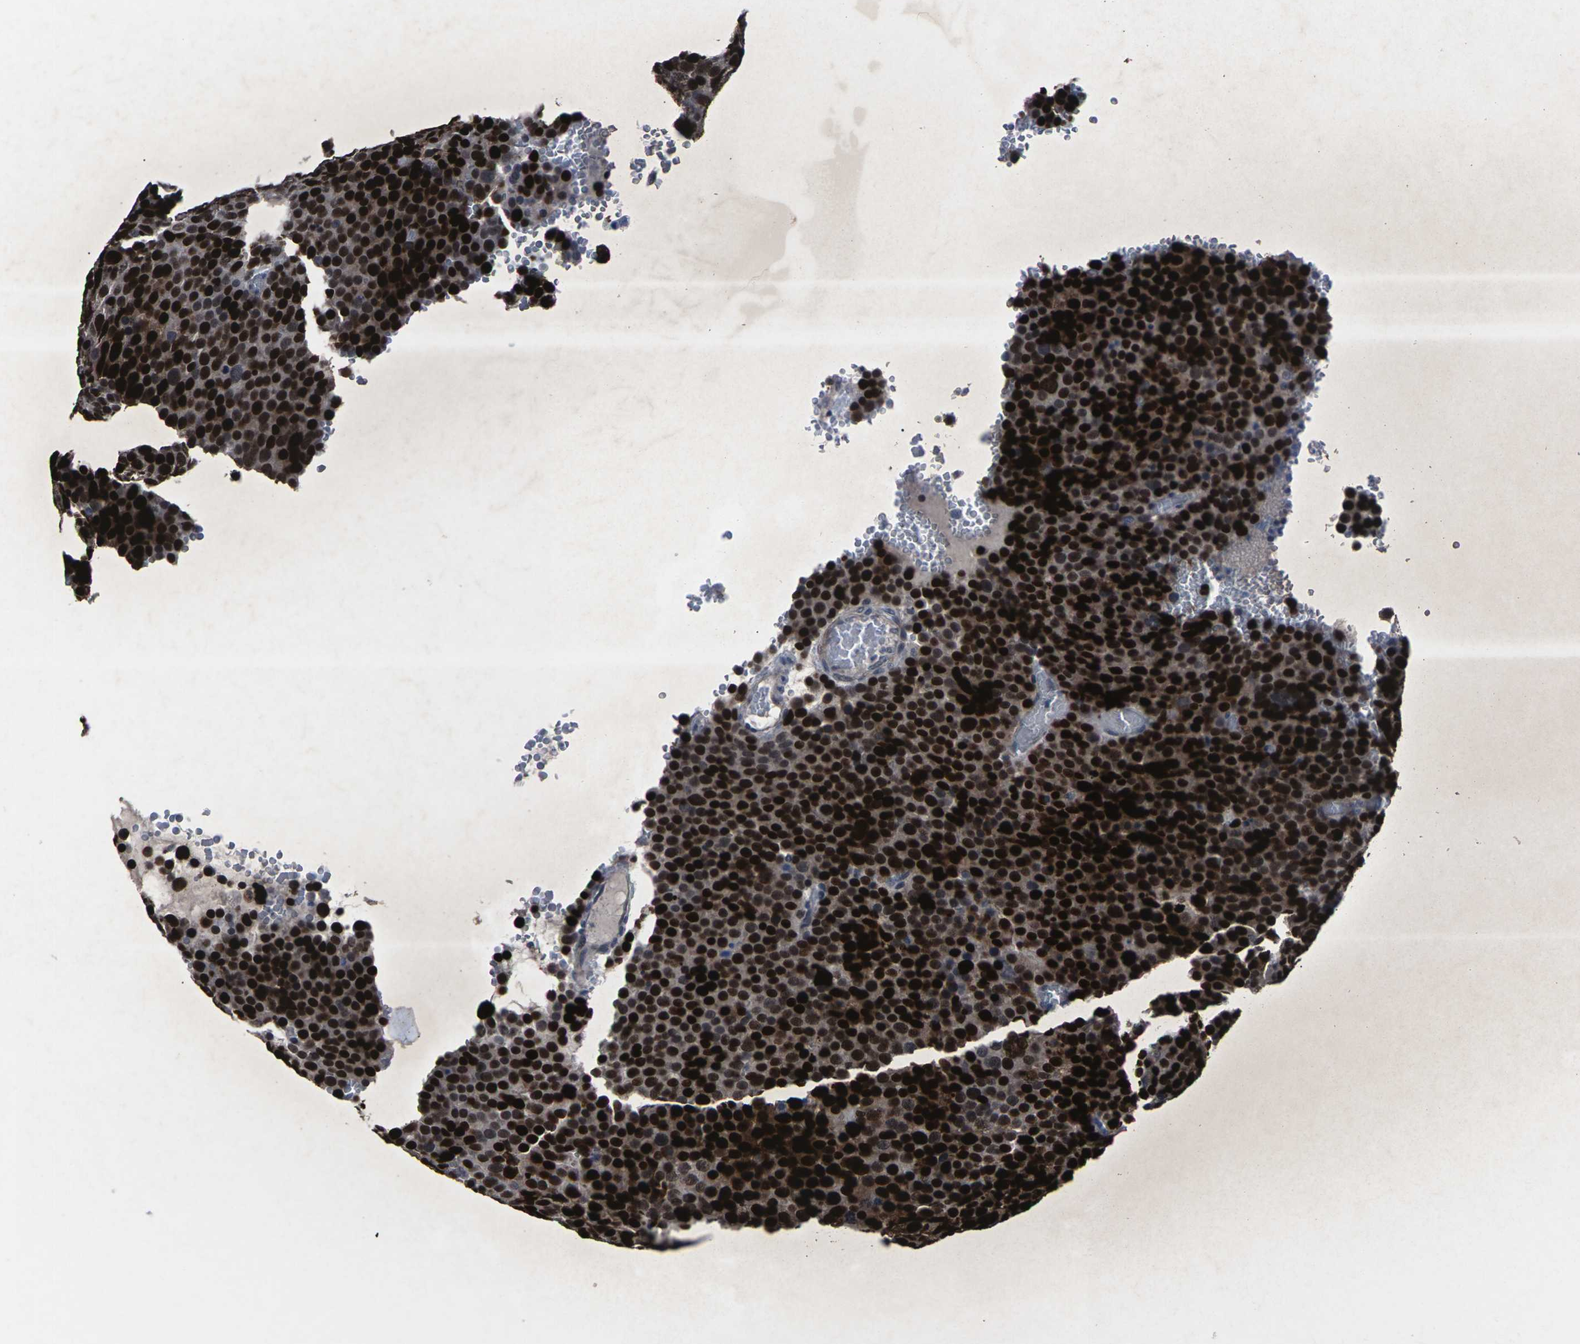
{"staining": {"intensity": "strong", "quantity": ">75%", "location": "nuclear"}, "tissue": "testis cancer", "cell_type": "Tumor cells", "image_type": "cancer", "snomed": [{"axis": "morphology", "description": "Seminoma, NOS"}, {"axis": "topography", "description": "Testis"}], "caption": "There is high levels of strong nuclear staining in tumor cells of seminoma (testis), as demonstrated by immunohistochemical staining (brown color).", "gene": "MSANTD4", "patient": {"sex": "male", "age": 71}}